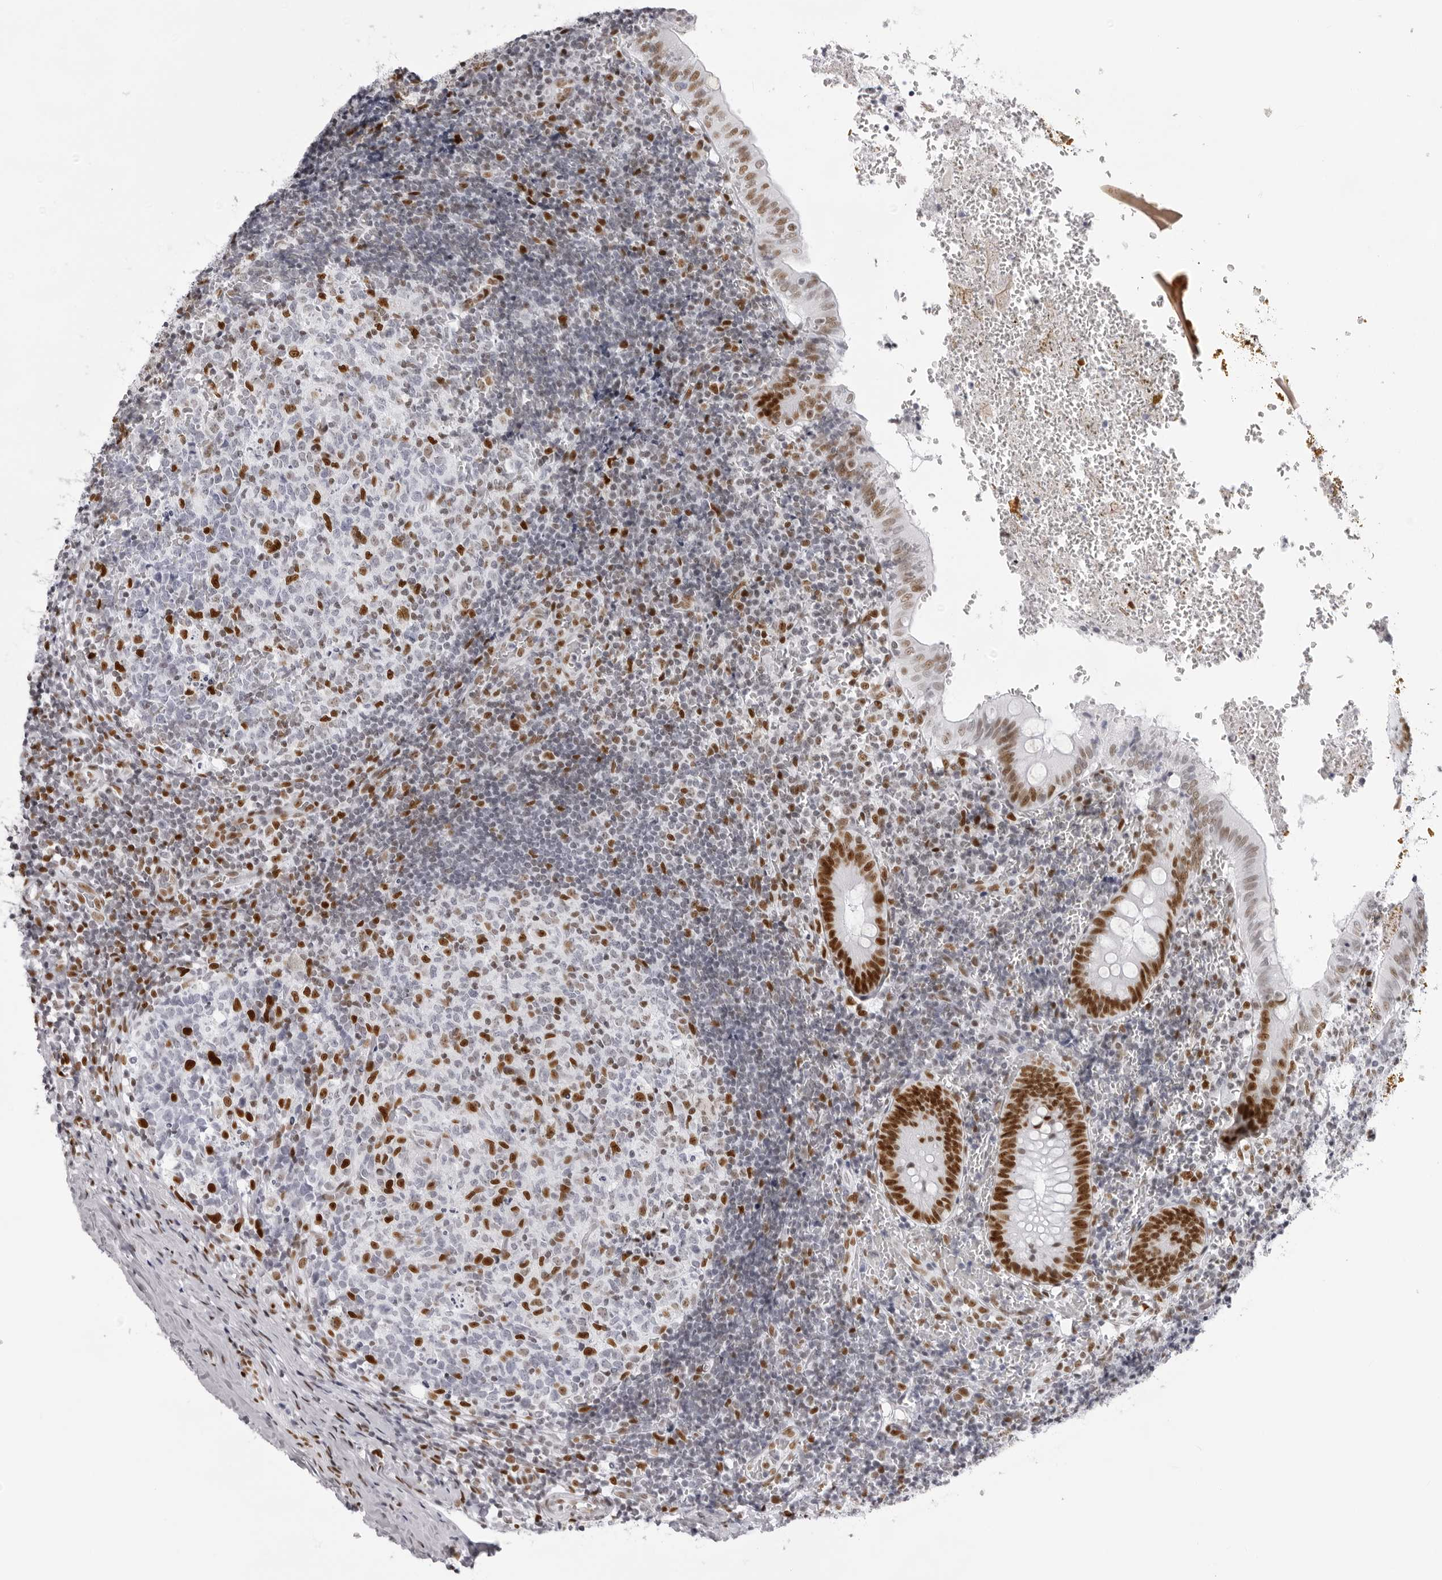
{"staining": {"intensity": "strong", "quantity": "25%-75%", "location": "nuclear"}, "tissue": "appendix", "cell_type": "Glandular cells", "image_type": "normal", "snomed": [{"axis": "morphology", "description": "Normal tissue, NOS"}, {"axis": "topography", "description": "Appendix"}], "caption": "Glandular cells demonstrate high levels of strong nuclear expression in approximately 25%-75% of cells in benign human appendix.", "gene": "IRF2BP2", "patient": {"sex": "male", "age": 8}}